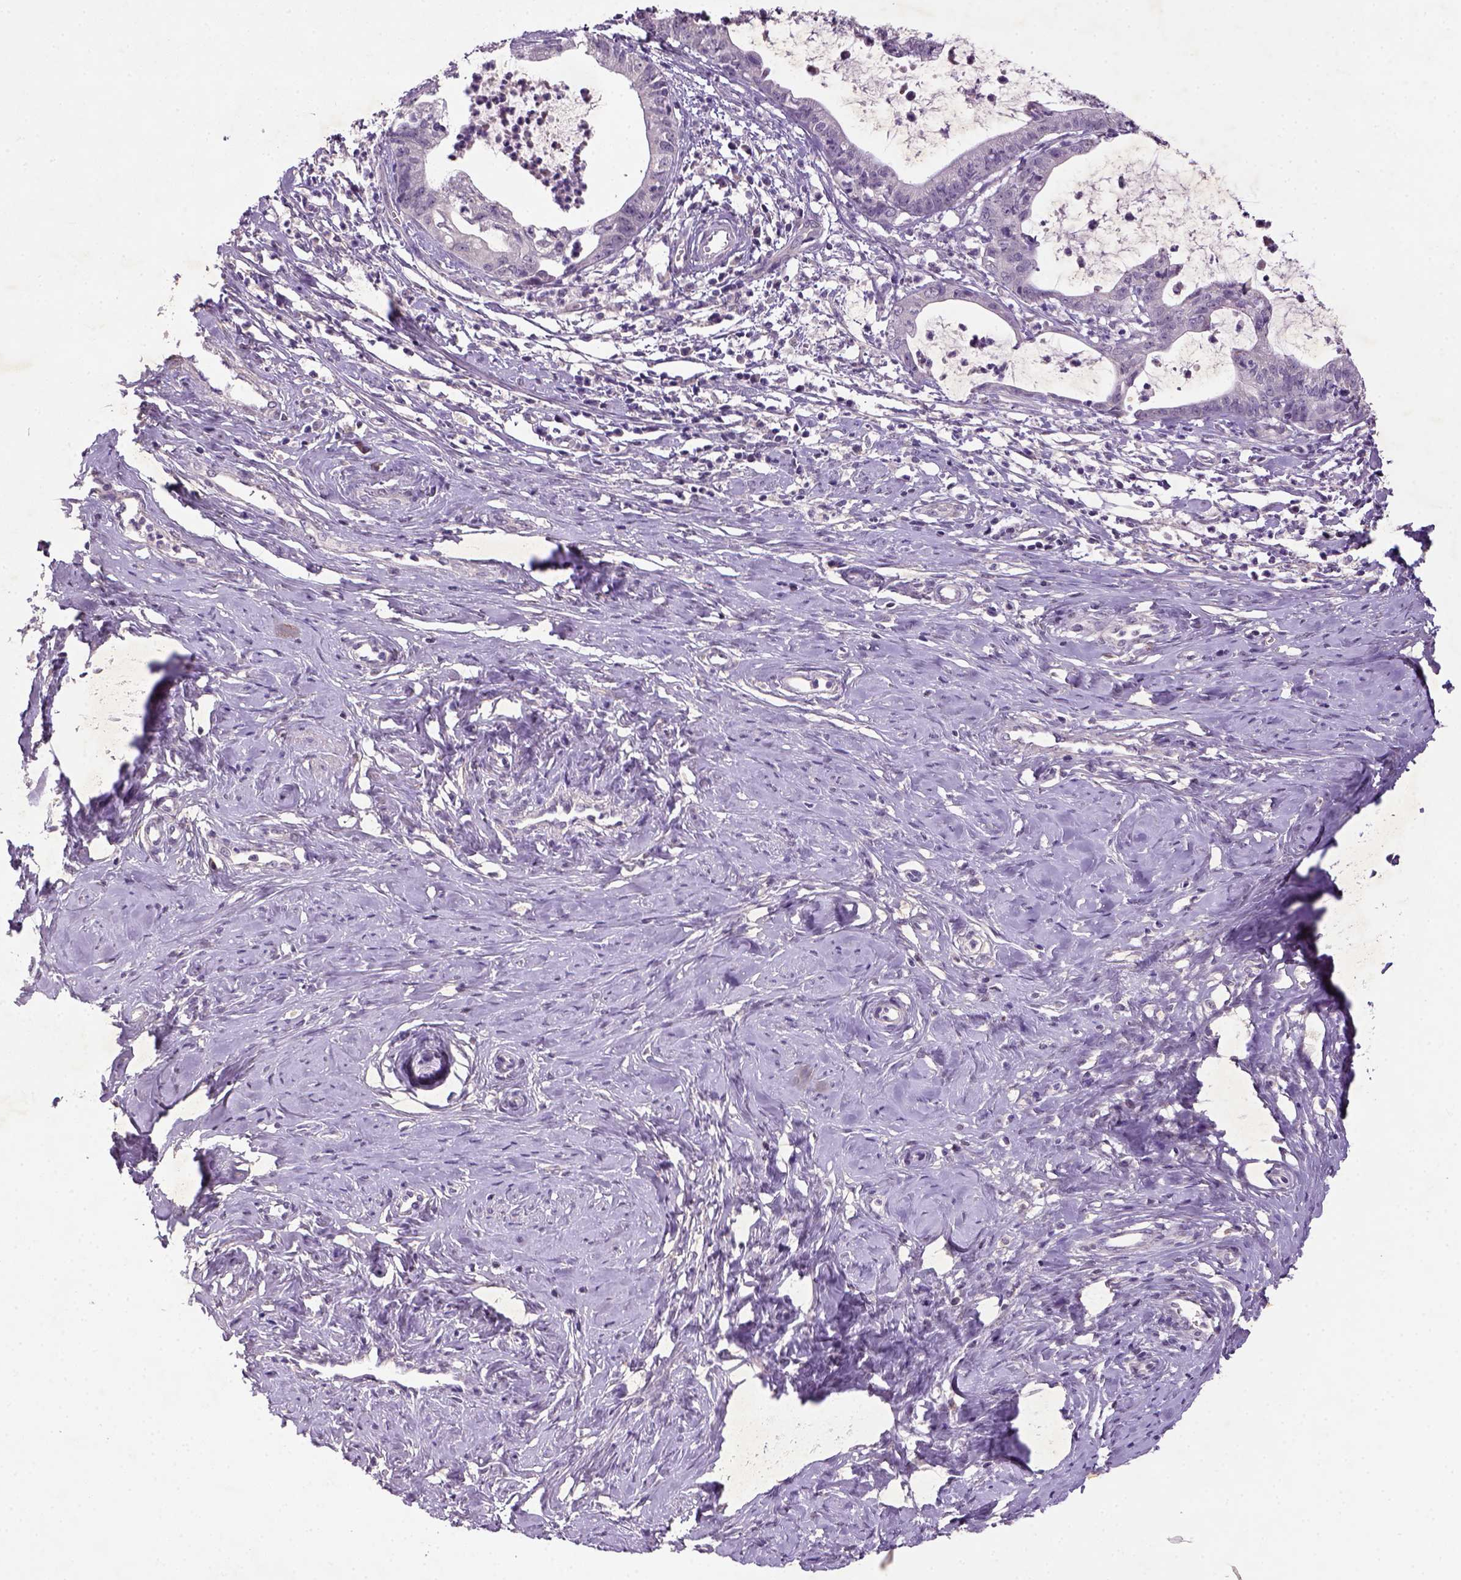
{"staining": {"intensity": "negative", "quantity": "none", "location": "none"}, "tissue": "cervical cancer", "cell_type": "Tumor cells", "image_type": "cancer", "snomed": [{"axis": "morphology", "description": "Normal tissue, NOS"}, {"axis": "morphology", "description": "Adenocarcinoma, NOS"}, {"axis": "topography", "description": "Cervix"}], "caption": "This is an immunohistochemistry (IHC) image of cervical cancer (adenocarcinoma). There is no staining in tumor cells.", "gene": "NLGN2", "patient": {"sex": "female", "age": 38}}